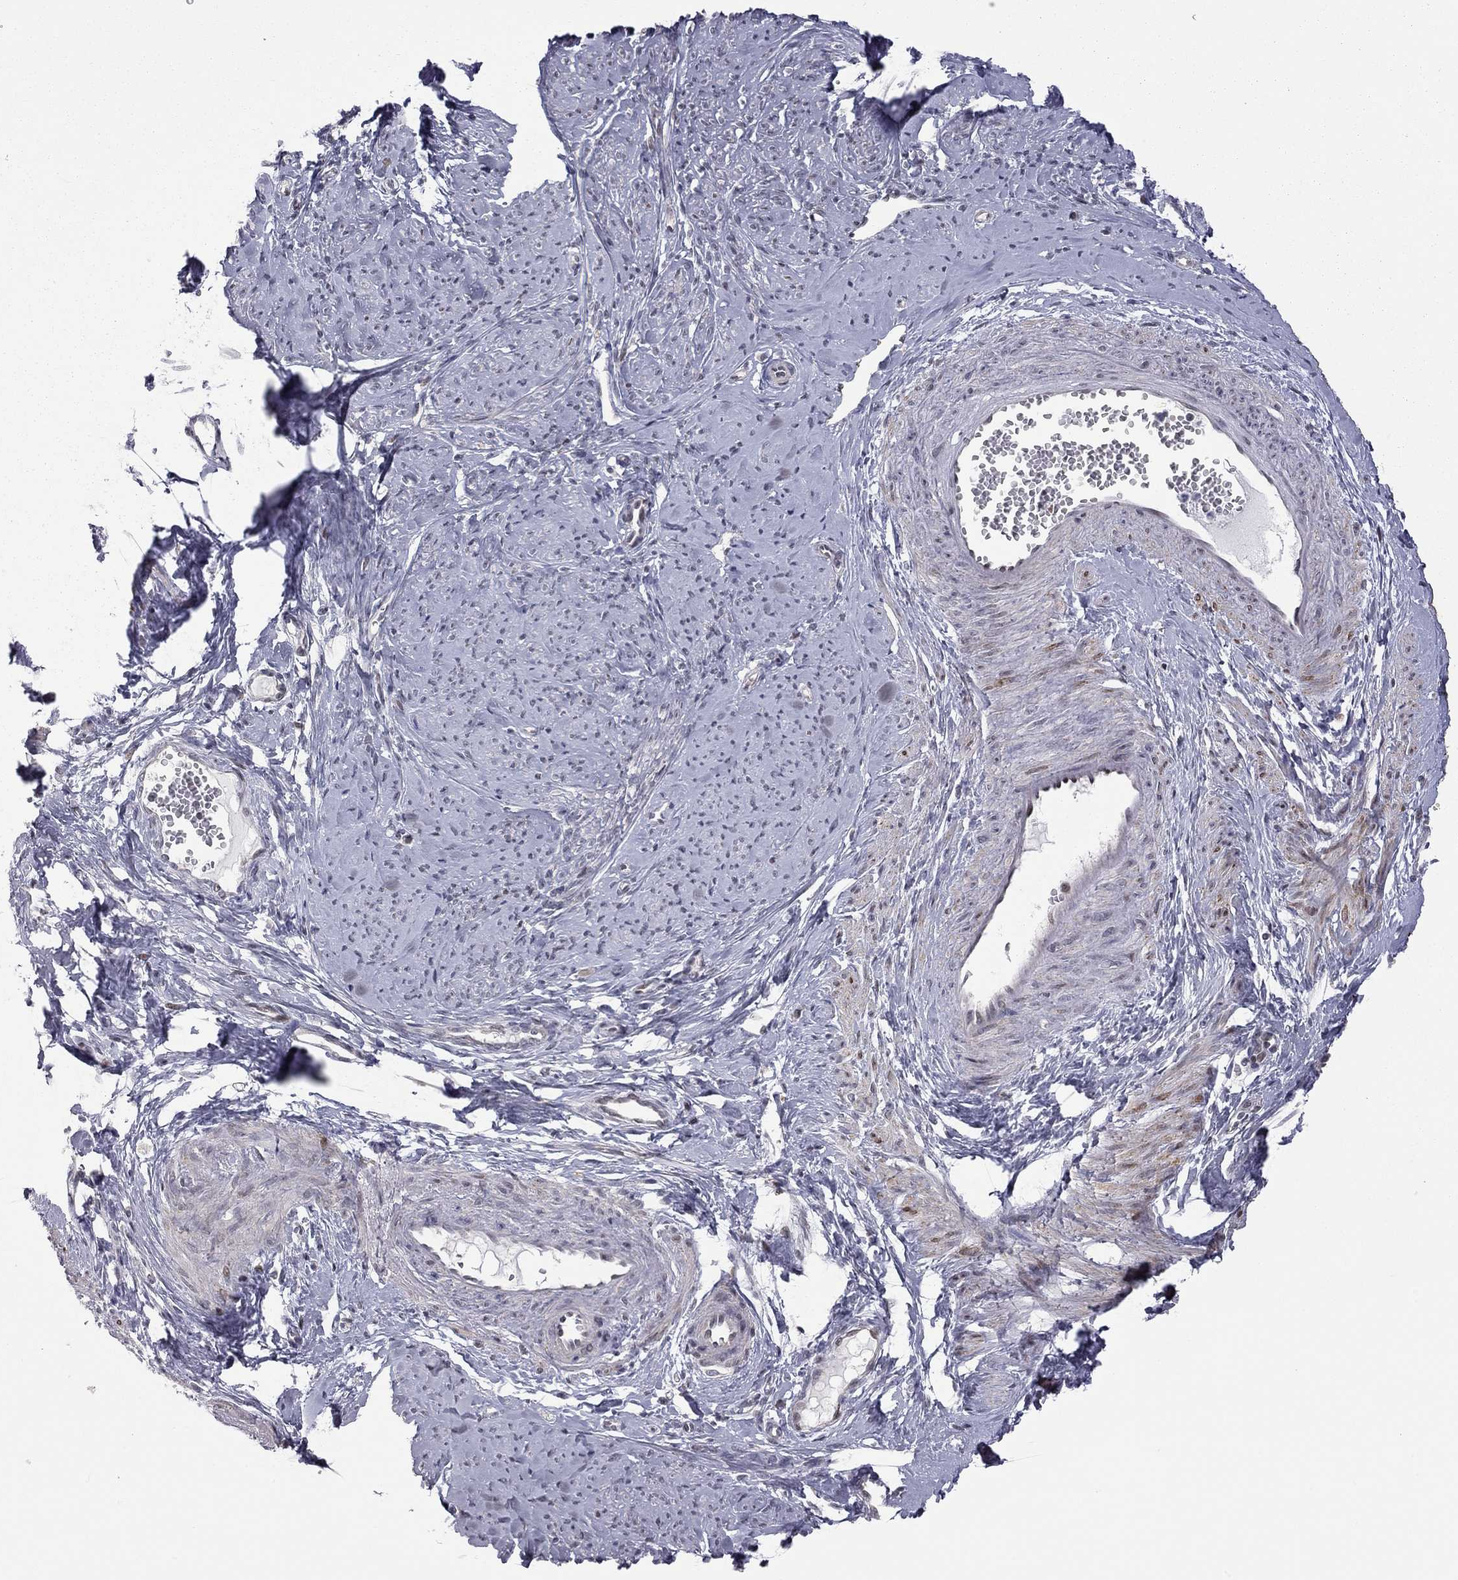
{"staining": {"intensity": "weak", "quantity": "<25%", "location": "nuclear"}, "tissue": "smooth muscle", "cell_type": "Smooth muscle cells", "image_type": "normal", "snomed": [{"axis": "morphology", "description": "Normal tissue, NOS"}, {"axis": "topography", "description": "Smooth muscle"}], "caption": "Smooth muscle cells are negative for protein expression in normal human smooth muscle. (DAB (3,3'-diaminobenzidine) immunohistochemistry with hematoxylin counter stain).", "gene": "MC3R", "patient": {"sex": "female", "age": 48}}